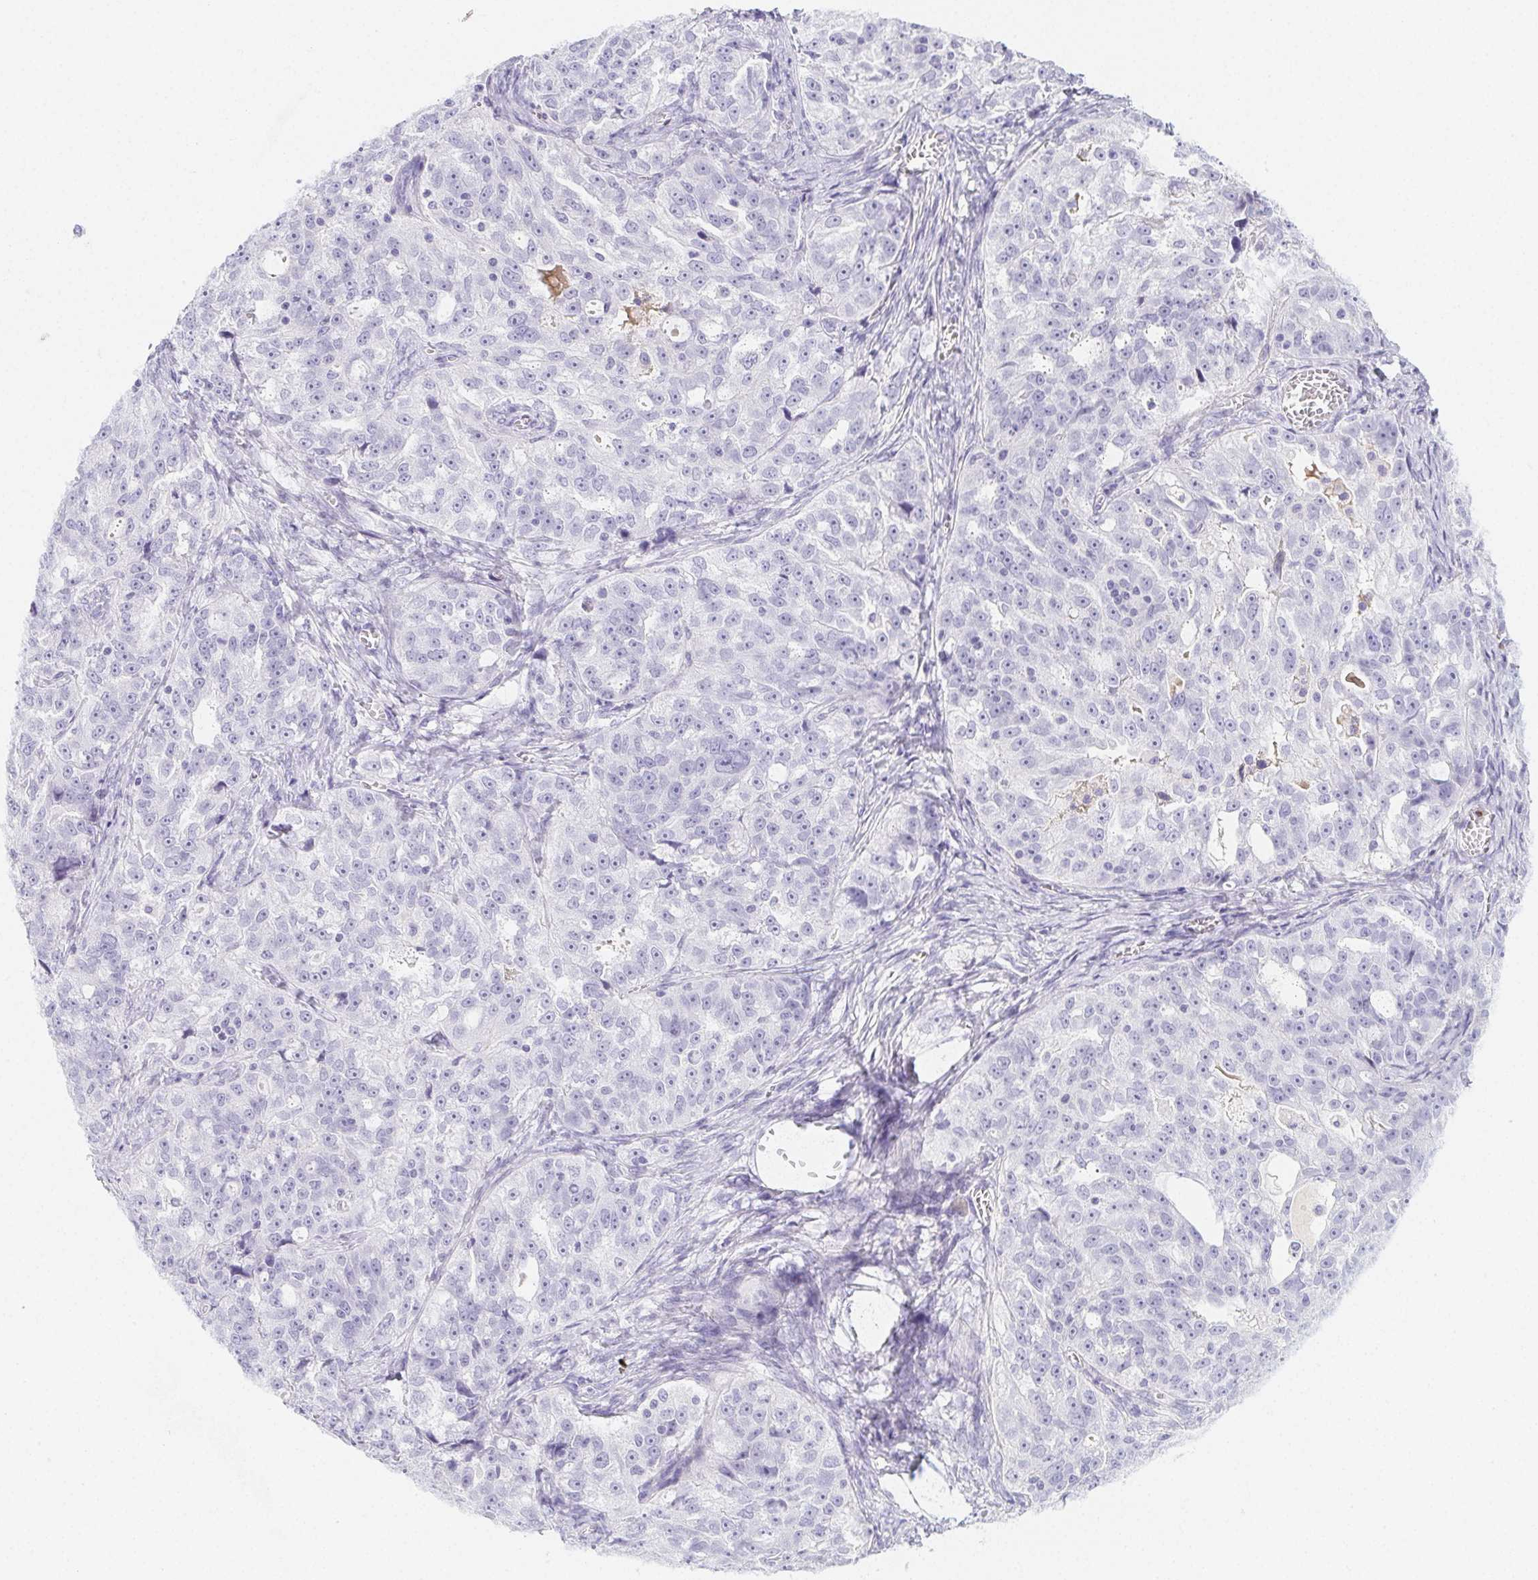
{"staining": {"intensity": "negative", "quantity": "none", "location": "none"}, "tissue": "ovarian cancer", "cell_type": "Tumor cells", "image_type": "cancer", "snomed": [{"axis": "morphology", "description": "Cystadenocarcinoma, serous, NOS"}, {"axis": "topography", "description": "Ovary"}], "caption": "This is a histopathology image of immunohistochemistry staining of ovarian cancer, which shows no staining in tumor cells.", "gene": "ITIH2", "patient": {"sex": "female", "age": 51}}